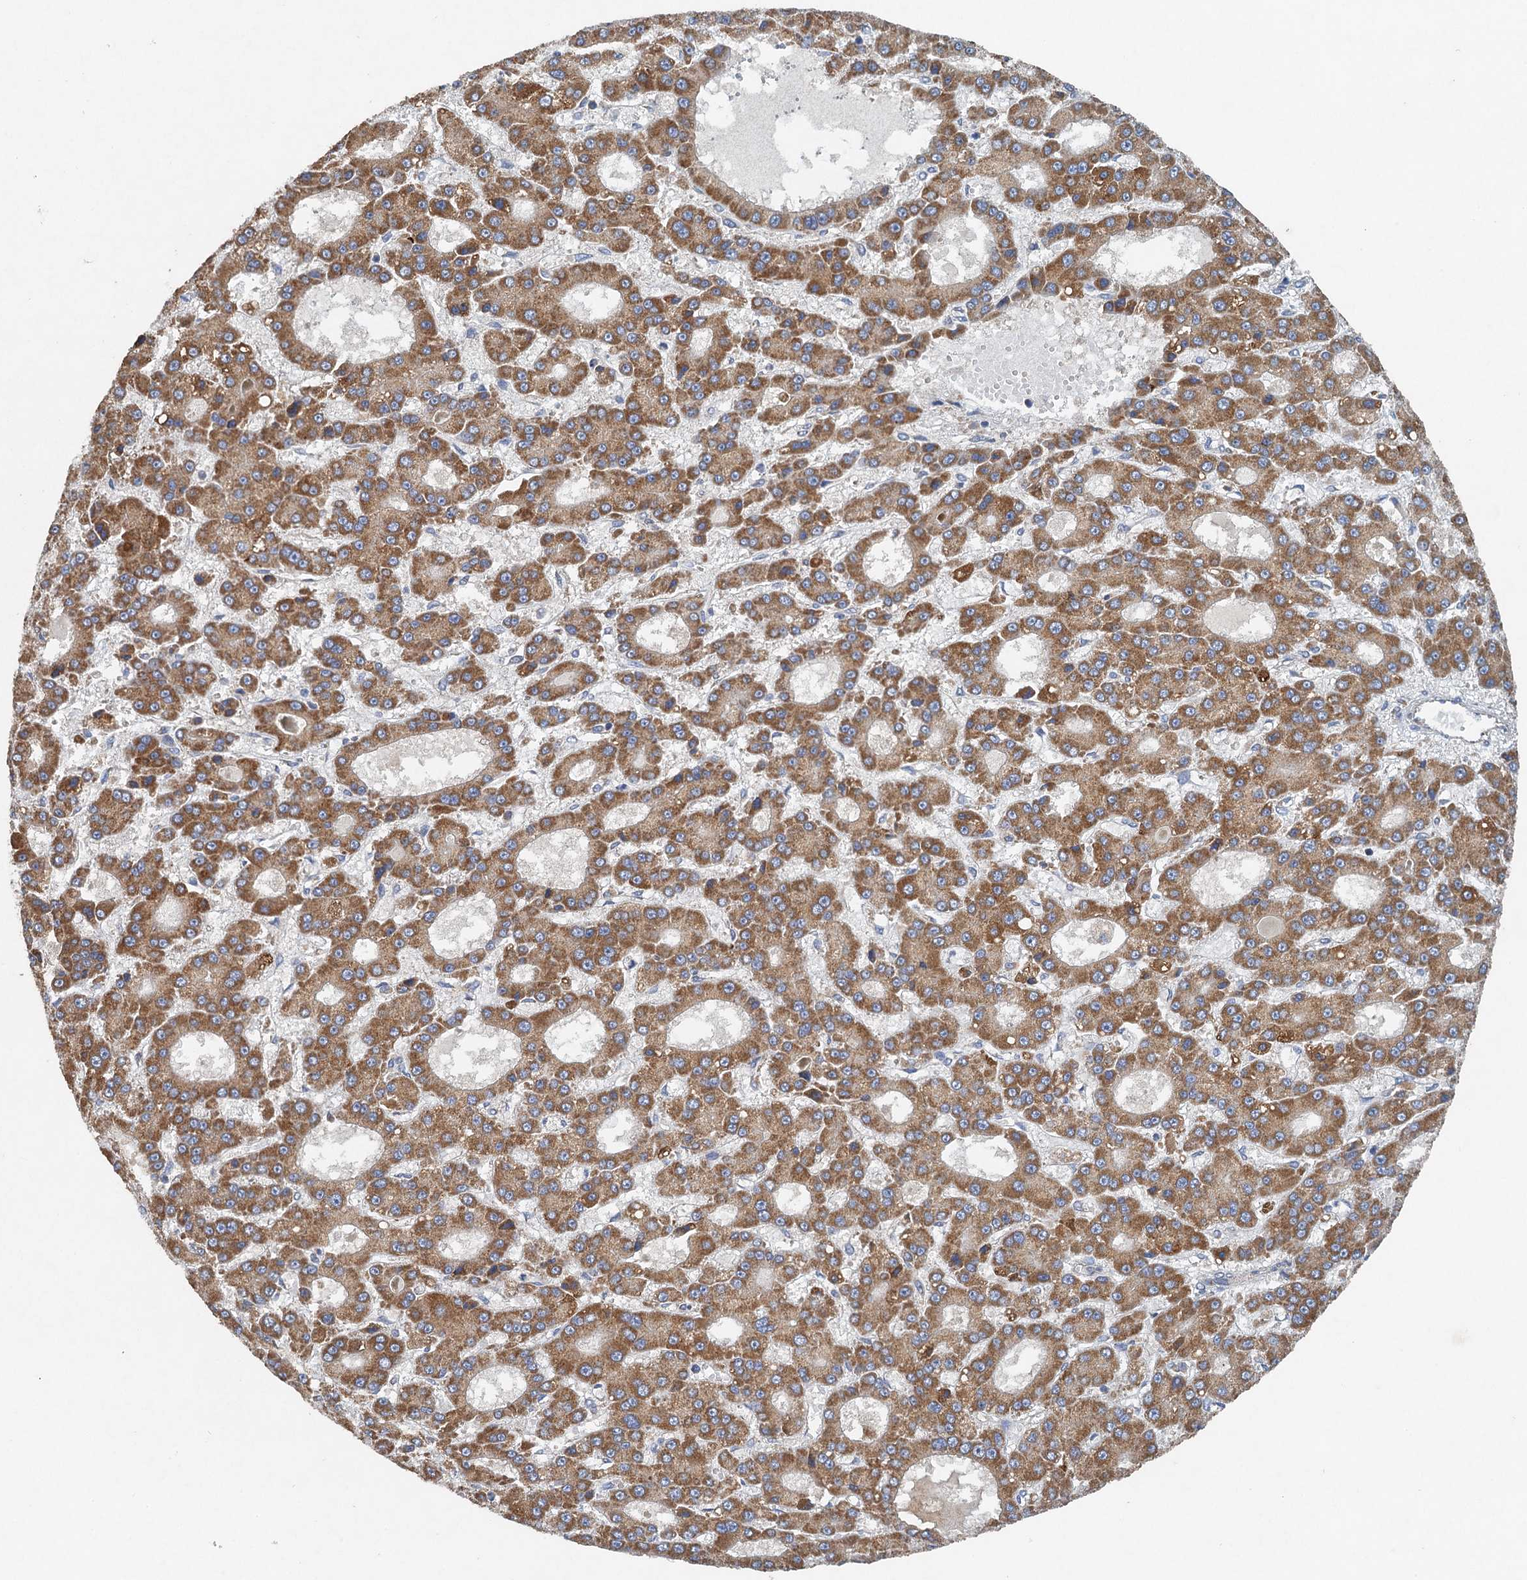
{"staining": {"intensity": "moderate", "quantity": ">75%", "location": "cytoplasmic/membranous"}, "tissue": "liver cancer", "cell_type": "Tumor cells", "image_type": "cancer", "snomed": [{"axis": "morphology", "description": "Carcinoma, Hepatocellular, NOS"}, {"axis": "topography", "description": "Liver"}], "caption": "Protein expression analysis of liver cancer (hepatocellular carcinoma) displays moderate cytoplasmic/membranous positivity in about >75% of tumor cells.", "gene": "BCS1L", "patient": {"sex": "male", "age": 70}}